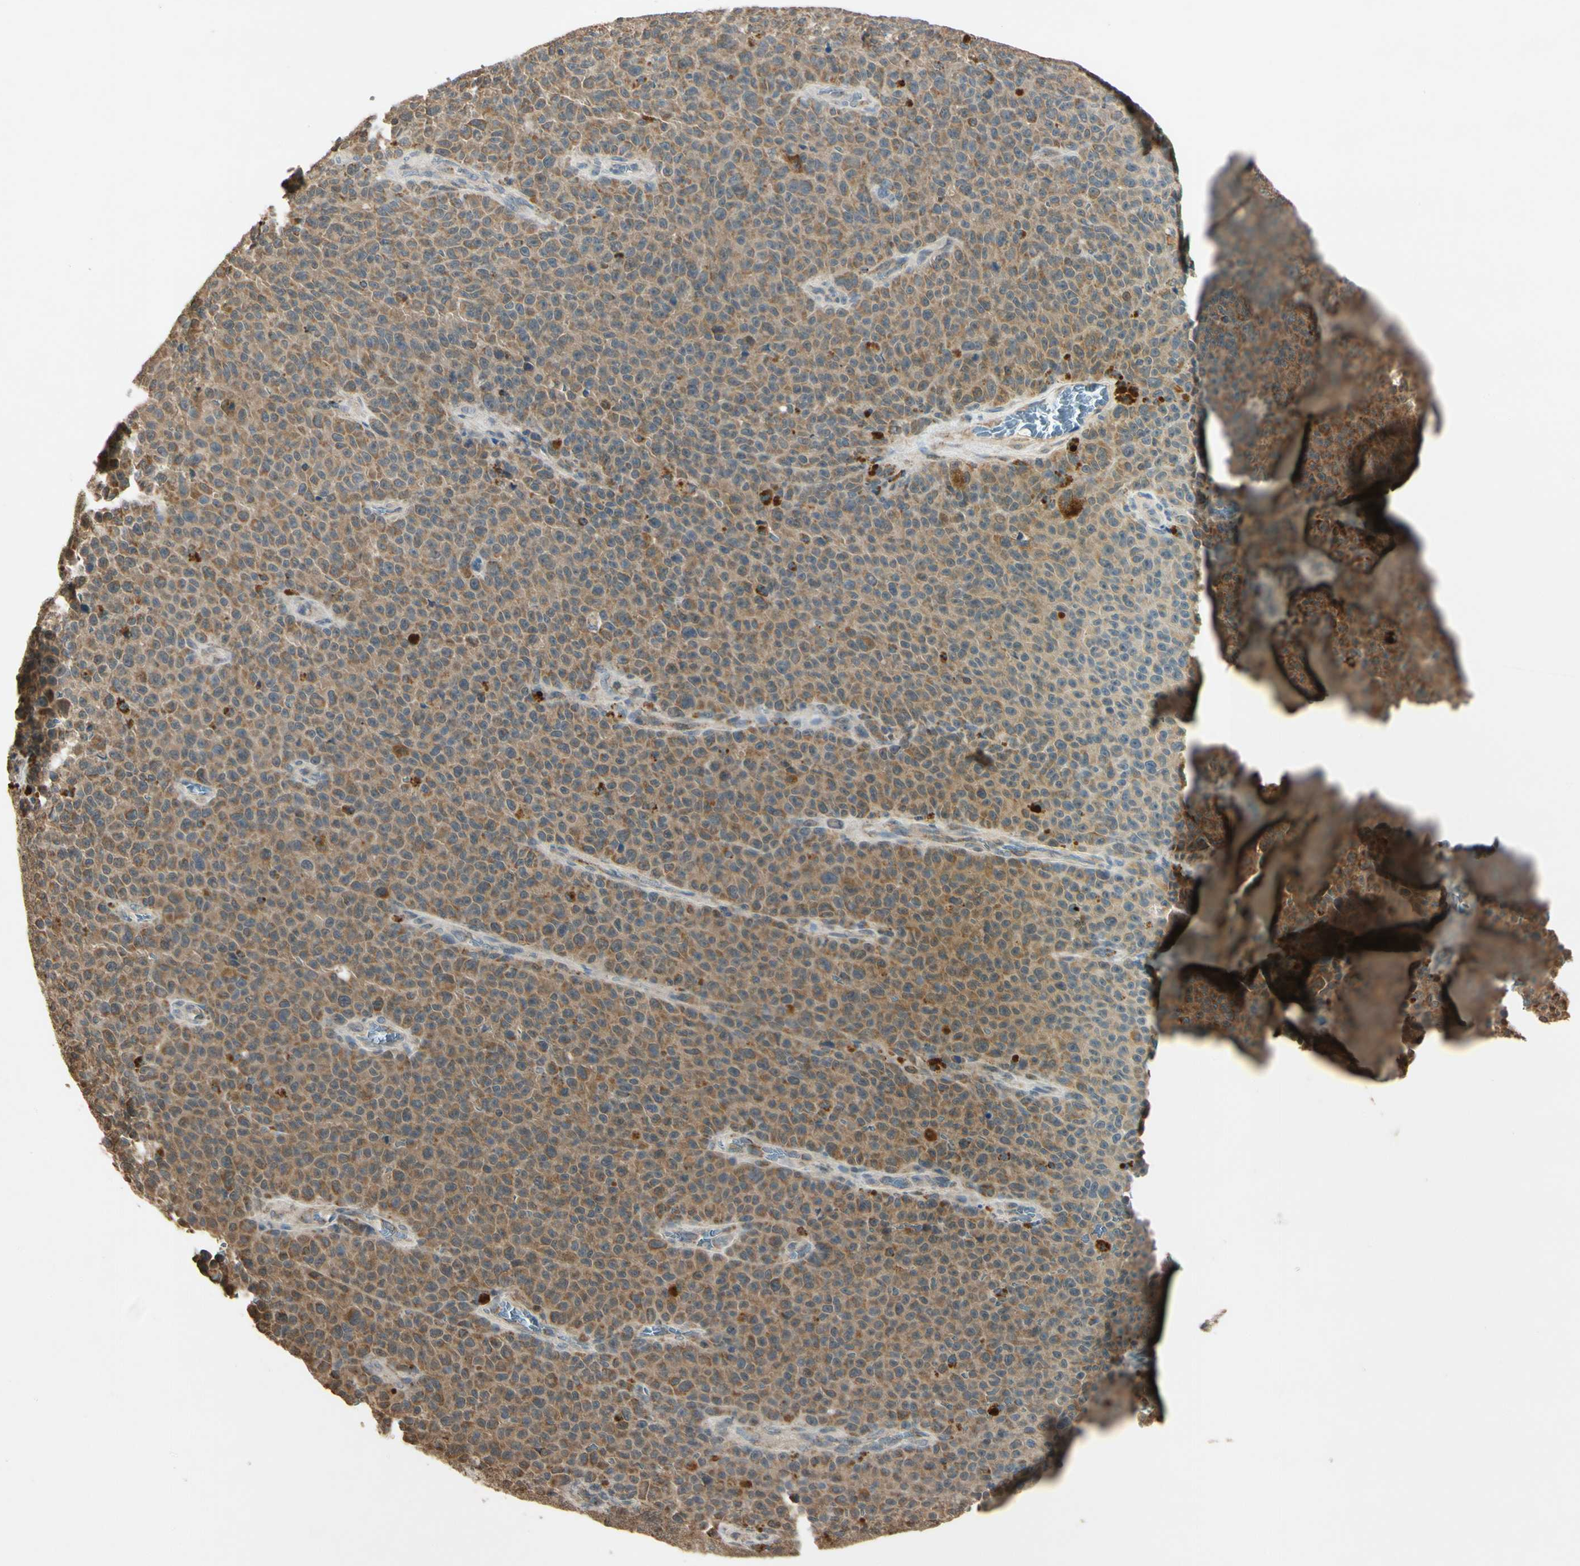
{"staining": {"intensity": "moderate", "quantity": ">75%", "location": "cytoplasmic/membranous"}, "tissue": "melanoma", "cell_type": "Tumor cells", "image_type": "cancer", "snomed": [{"axis": "morphology", "description": "Malignant melanoma, NOS"}, {"axis": "topography", "description": "Skin"}], "caption": "Human malignant melanoma stained with a brown dye exhibits moderate cytoplasmic/membranous positive expression in approximately >75% of tumor cells.", "gene": "PRDX5", "patient": {"sex": "female", "age": 82}}